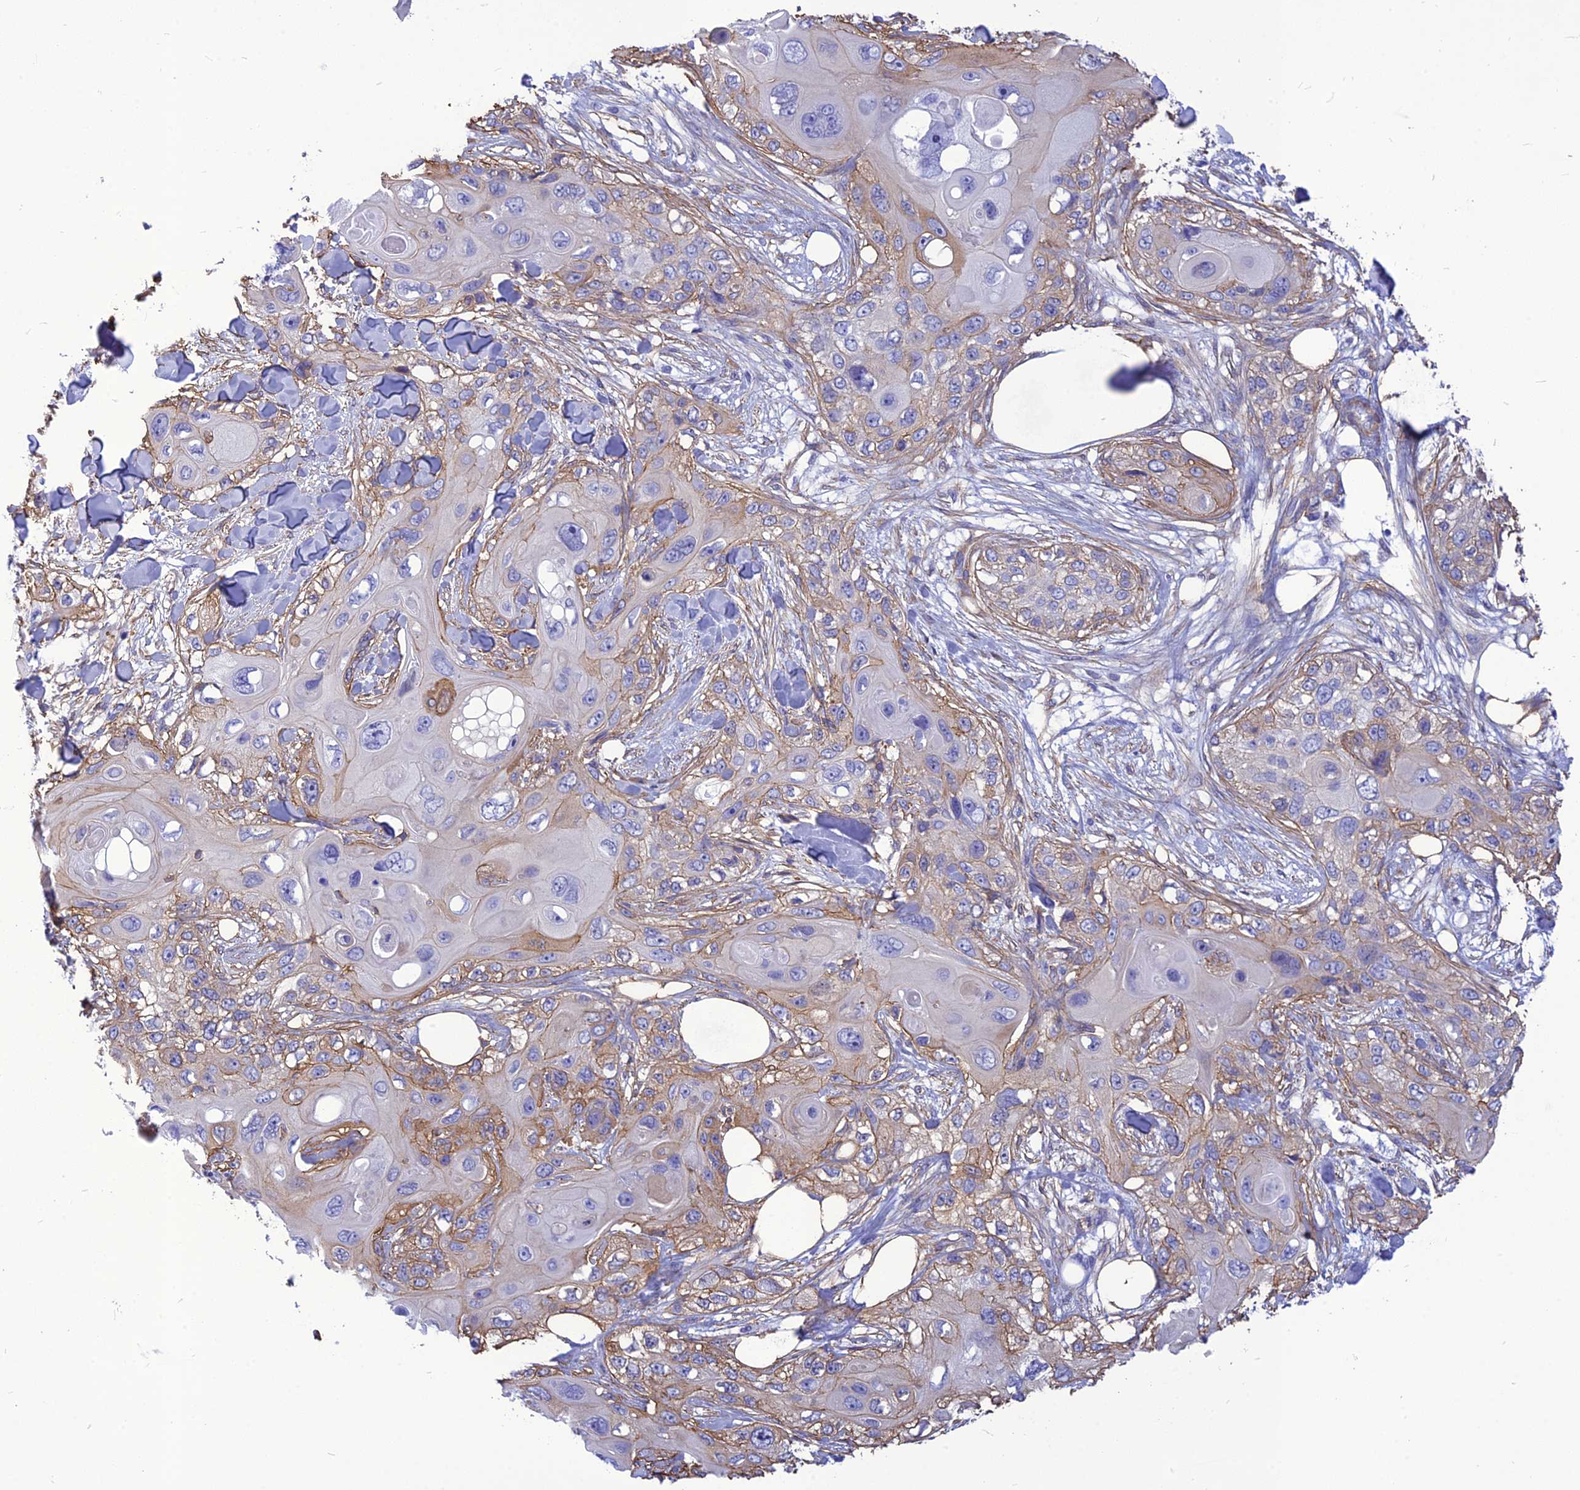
{"staining": {"intensity": "negative", "quantity": "none", "location": "none"}, "tissue": "skin cancer", "cell_type": "Tumor cells", "image_type": "cancer", "snomed": [{"axis": "morphology", "description": "Normal tissue, NOS"}, {"axis": "morphology", "description": "Squamous cell carcinoma, NOS"}, {"axis": "topography", "description": "Skin"}], "caption": "Skin cancer (squamous cell carcinoma) was stained to show a protein in brown. There is no significant positivity in tumor cells.", "gene": "NKD1", "patient": {"sex": "male", "age": 72}}